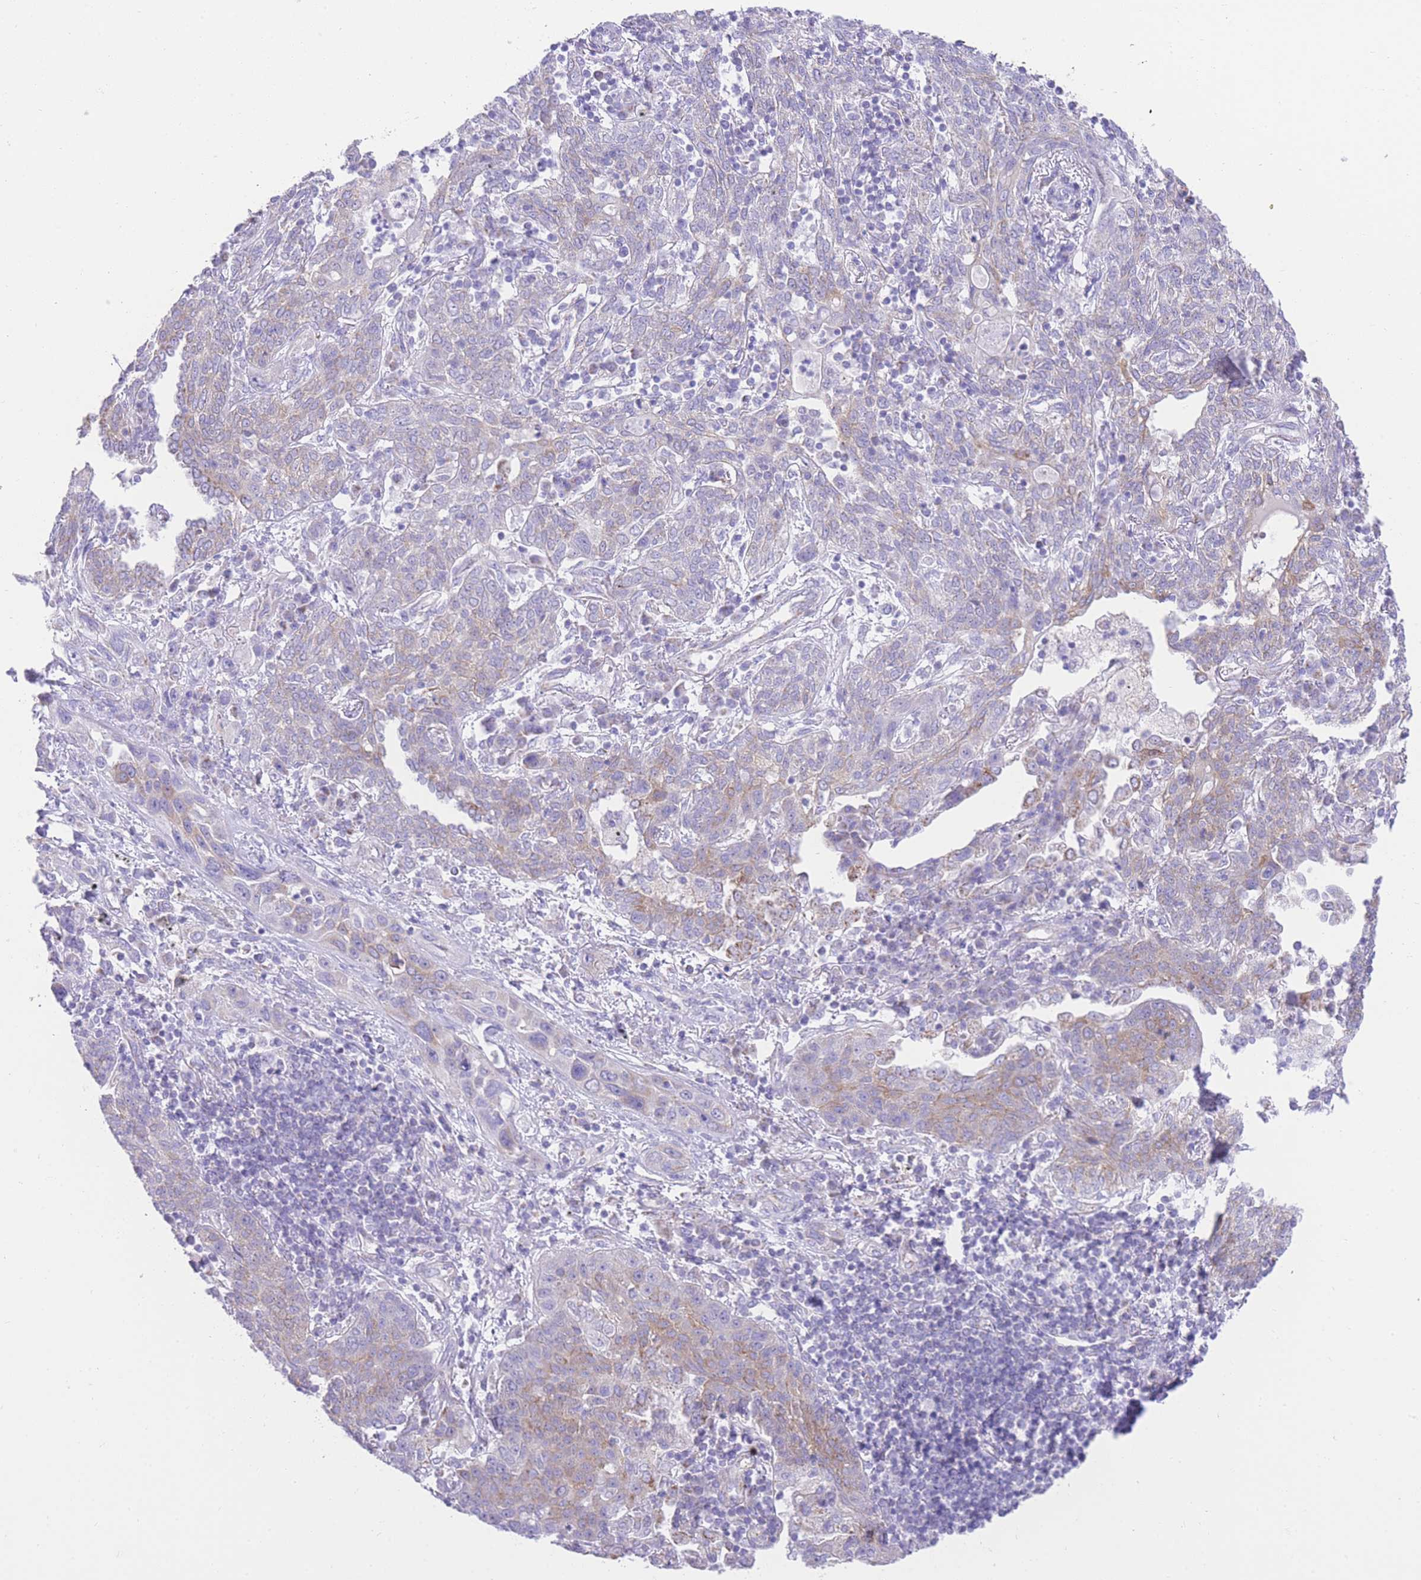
{"staining": {"intensity": "weak", "quantity": "25%-75%", "location": "cytoplasmic/membranous"}, "tissue": "lung cancer", "cell_type": "Tumor cells", "image_type": "cancer", "snomed": [{"axis": "morphology", "description": "Squamous cell carcinoma, NOS"}, {"axis": "topography", "description": "Lung"}], "caption": "Immunohistochemical staining of lung cancer (squamous cell carcinoma) shows low levels of weak cytoplasmic/membranous protein staining in about 25%-75% of tumor cells.", "gene": "ACSM4", "patient": {"sex": "female", "age": 70}}